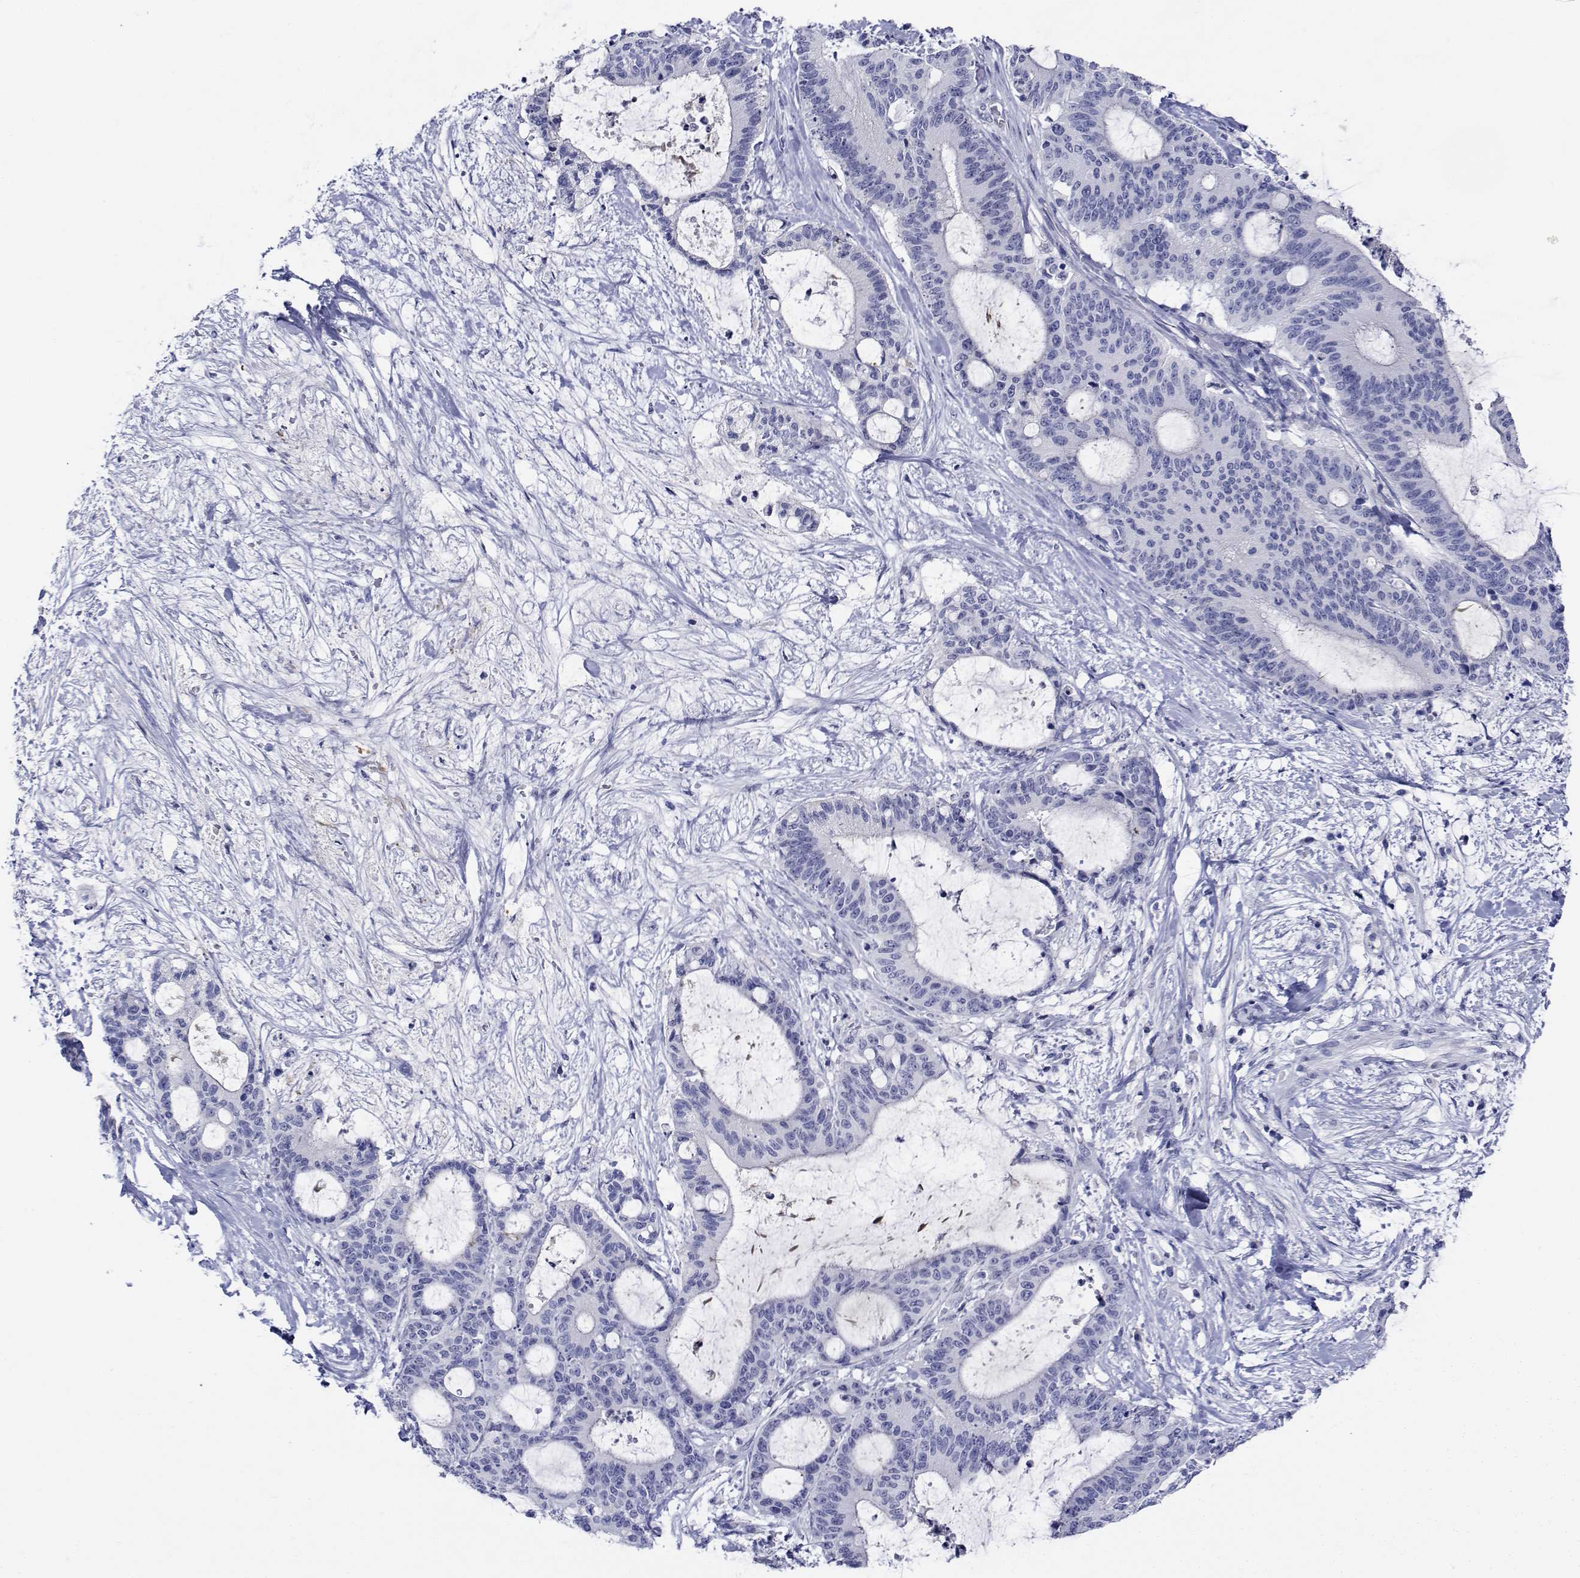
{"staining": {"intensity": "negative", "quantity": "none", "location": "none"}, "tissue": "liver cancer", "cell_type": "Tumor cells", "image_type": "cancer", "snomed": [{"axis": "morphology", "description": "Cholangiocarcinoma"}, {"axis": "topography", "description": "Liver"}], "caption": "Tumor cells show no significant positivity in liver cancer. Nuclei are stained in blue.", "gene": "PLXNA4", "patient": {"sex": "female", "age": 73}}